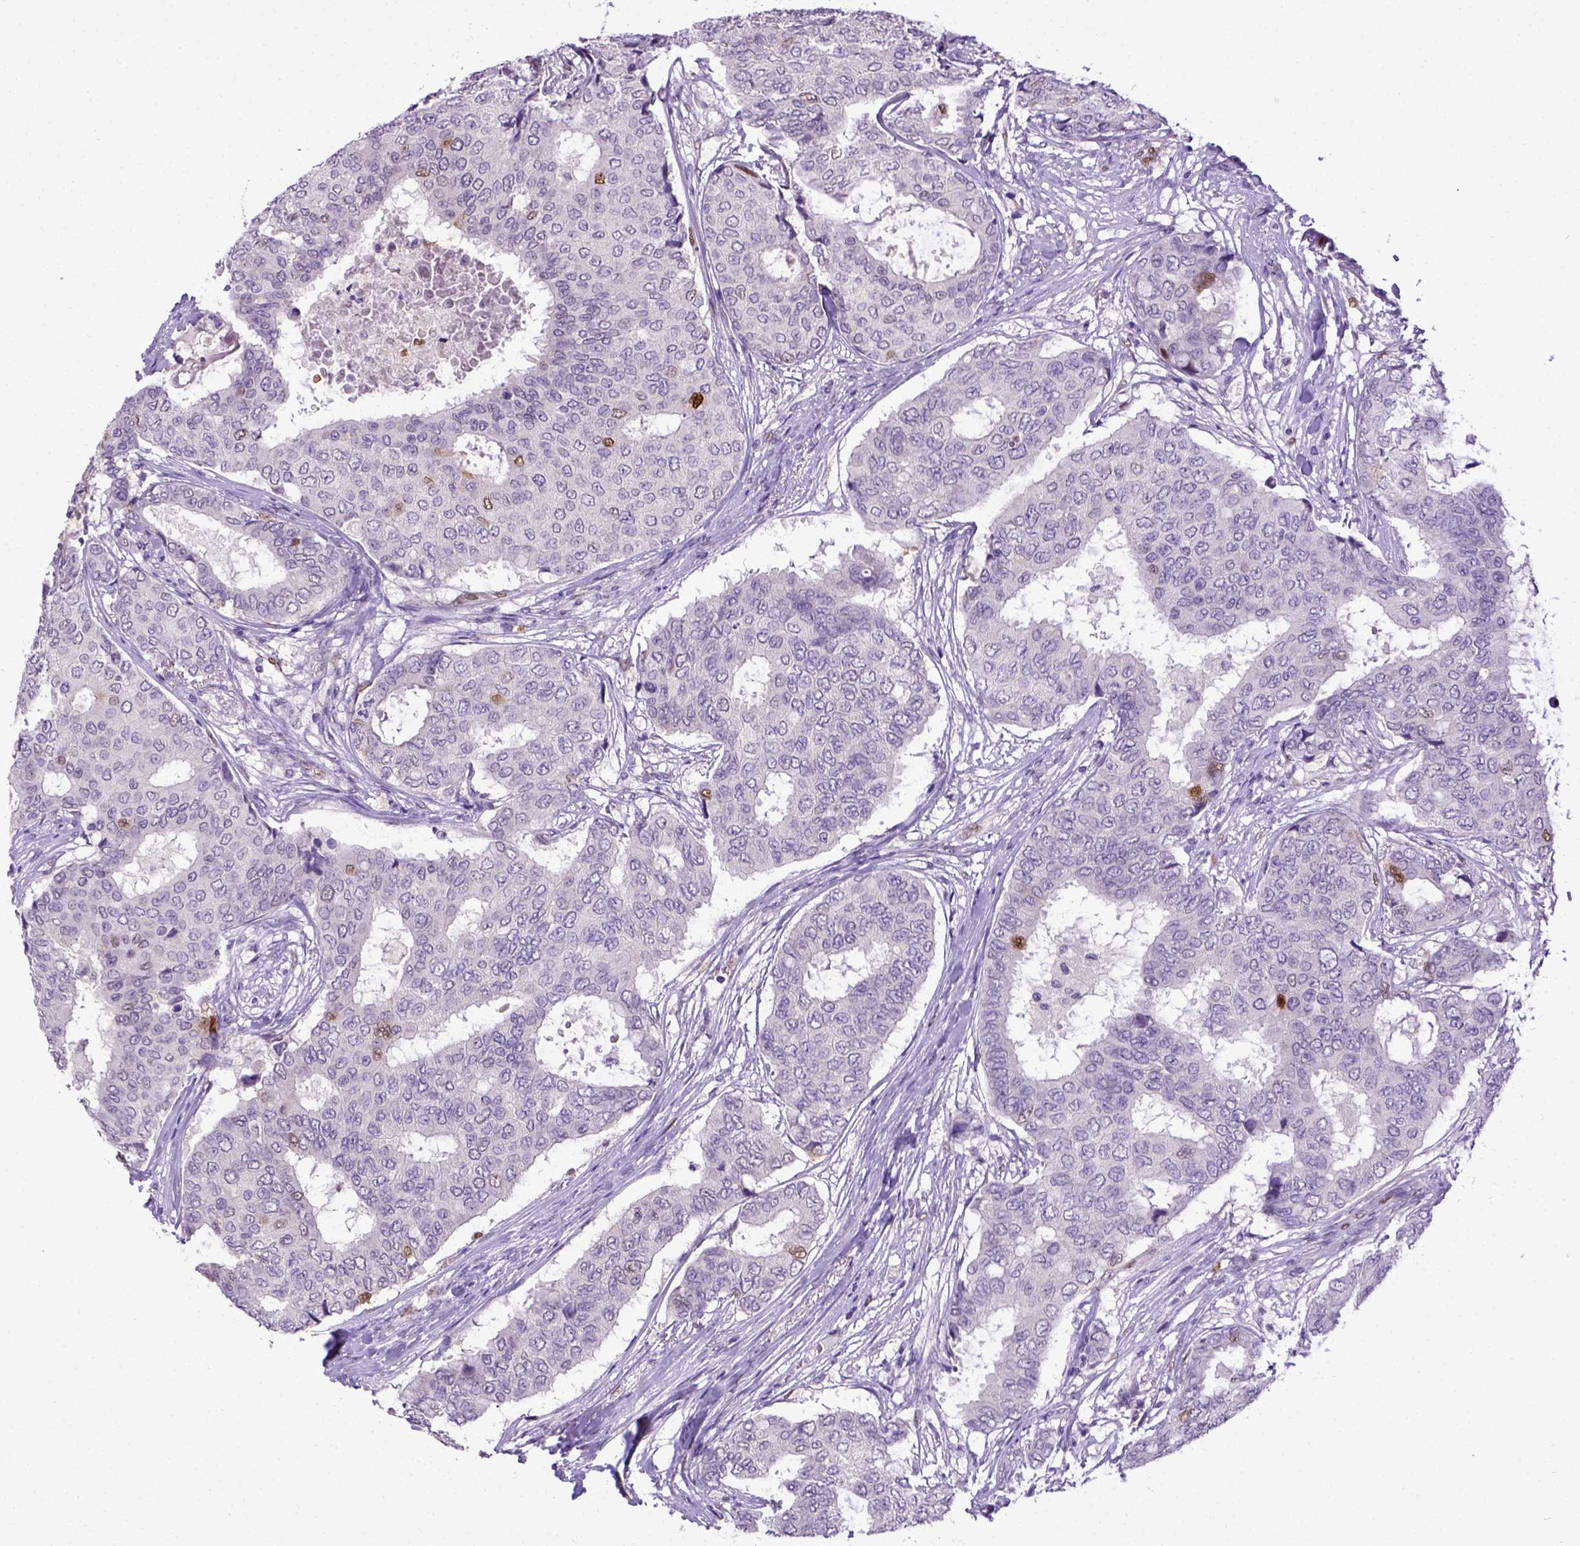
{"staining": {"intensity": "negative", "quantity": "none", "location": "none"}, "tissue": "breast cancer", "cell_type": "Tumor cells", "image_type": "cancer", "snomed": [{"axis": "morphology", "description": "Duct carcinoma"}, {"axis": "topography", "description": "Breast"}], "caption": "IHC photomicrograph of human breast cancer (intraductal carcinoma) stained for a protein (brown), which exhibits no expression in tumor cells.", "gene": "CDKN1A", "patient": {"sex": "female", "age": 75}}